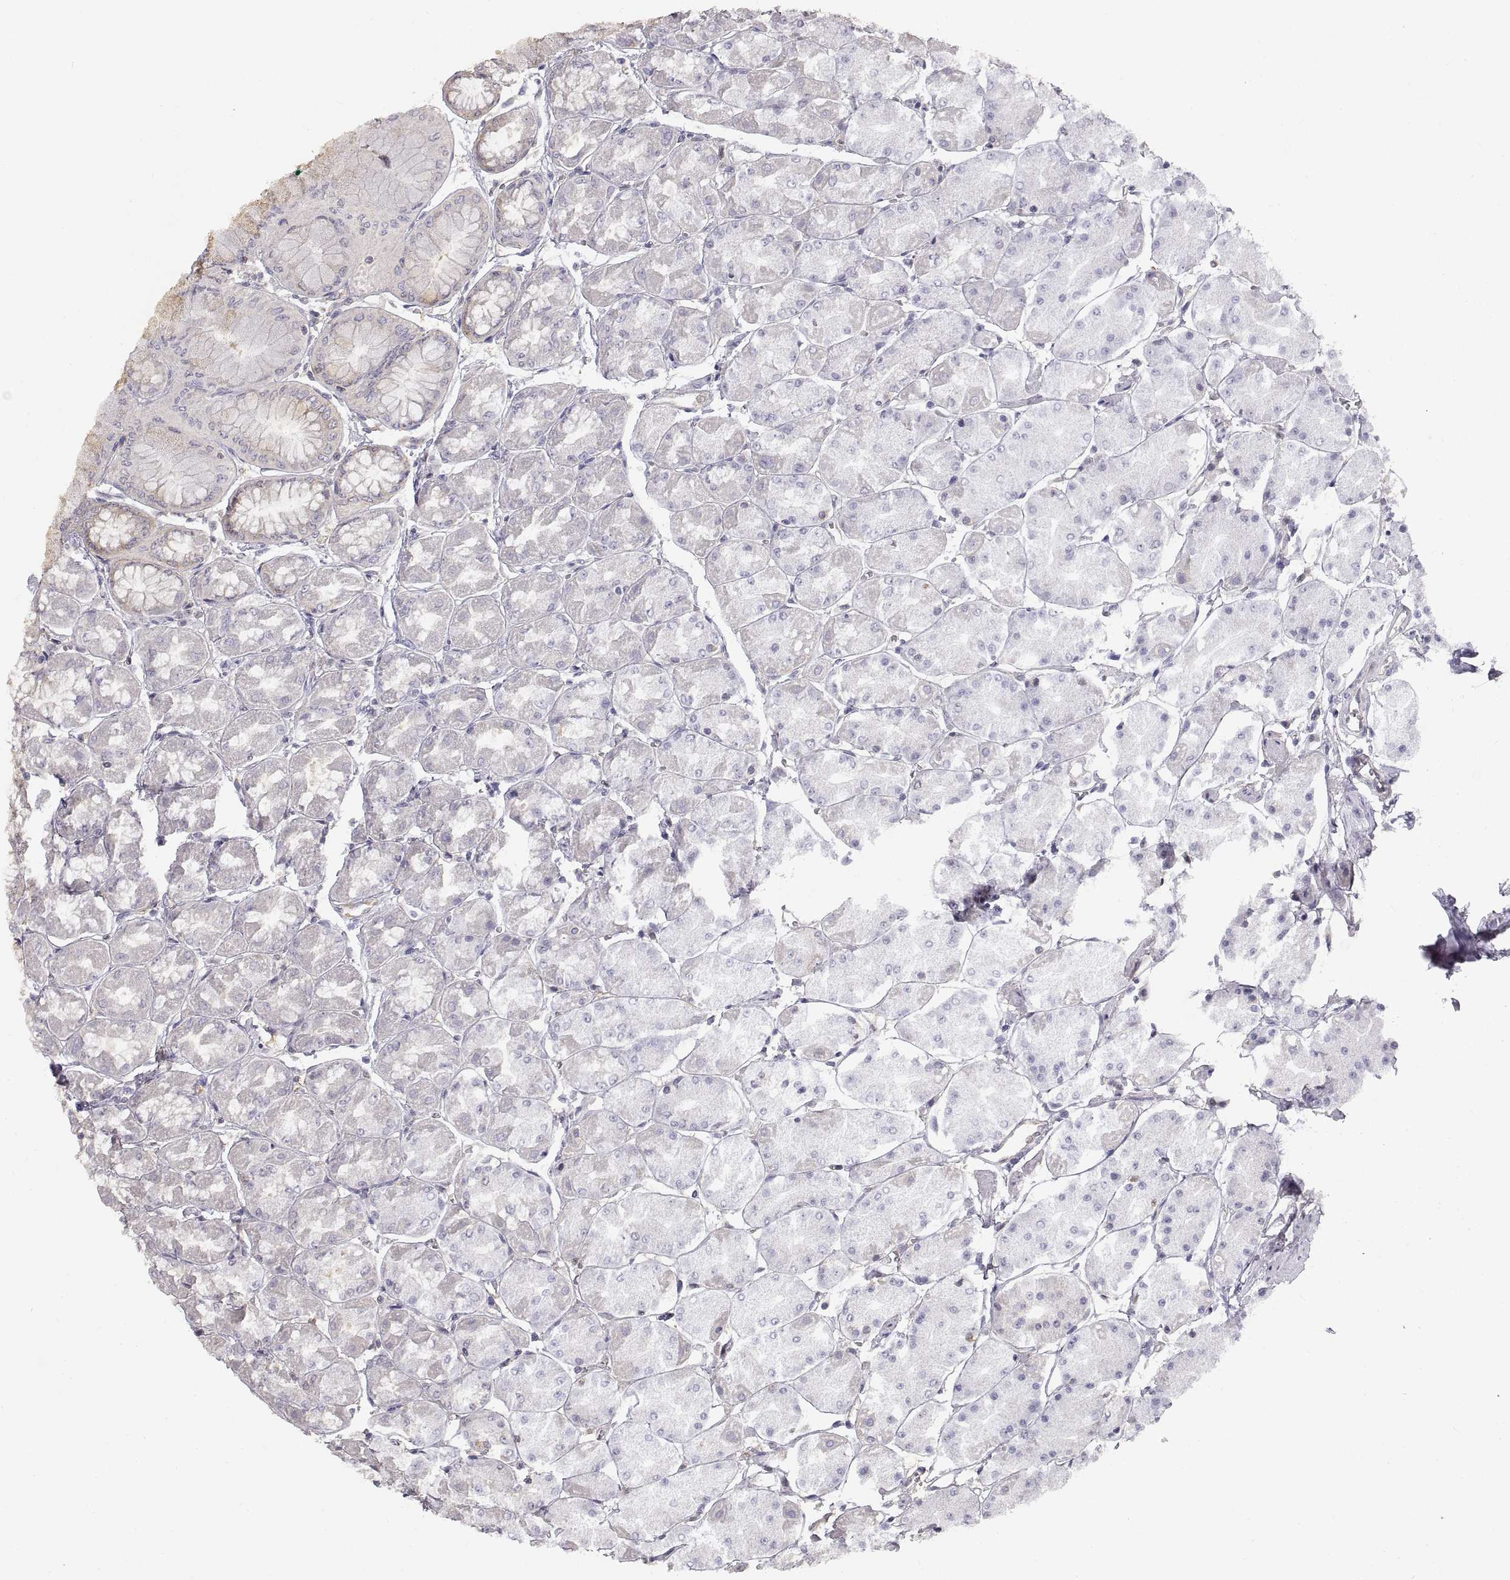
{"staining": {"intensity": "weak", "quantity": "<25%", "location": "cytoplasmic/membranous"}, "tissue": "stomach", "cell_type": "Glandular cells", "image_type": "normal", "snomed": [{"axis": "morphology", "description": "Normal tissue, NOS"}, {"axis": "topography", "description": "Stomach, upper"}], "caption": "Micrograph shows no significant protein expression in glandular cells of unremarkable stomach. (IHC, brightfield microscopy, high magnification).", "gene": "HSP90AB1", "patient": {"sex": "male", "age": 60}}